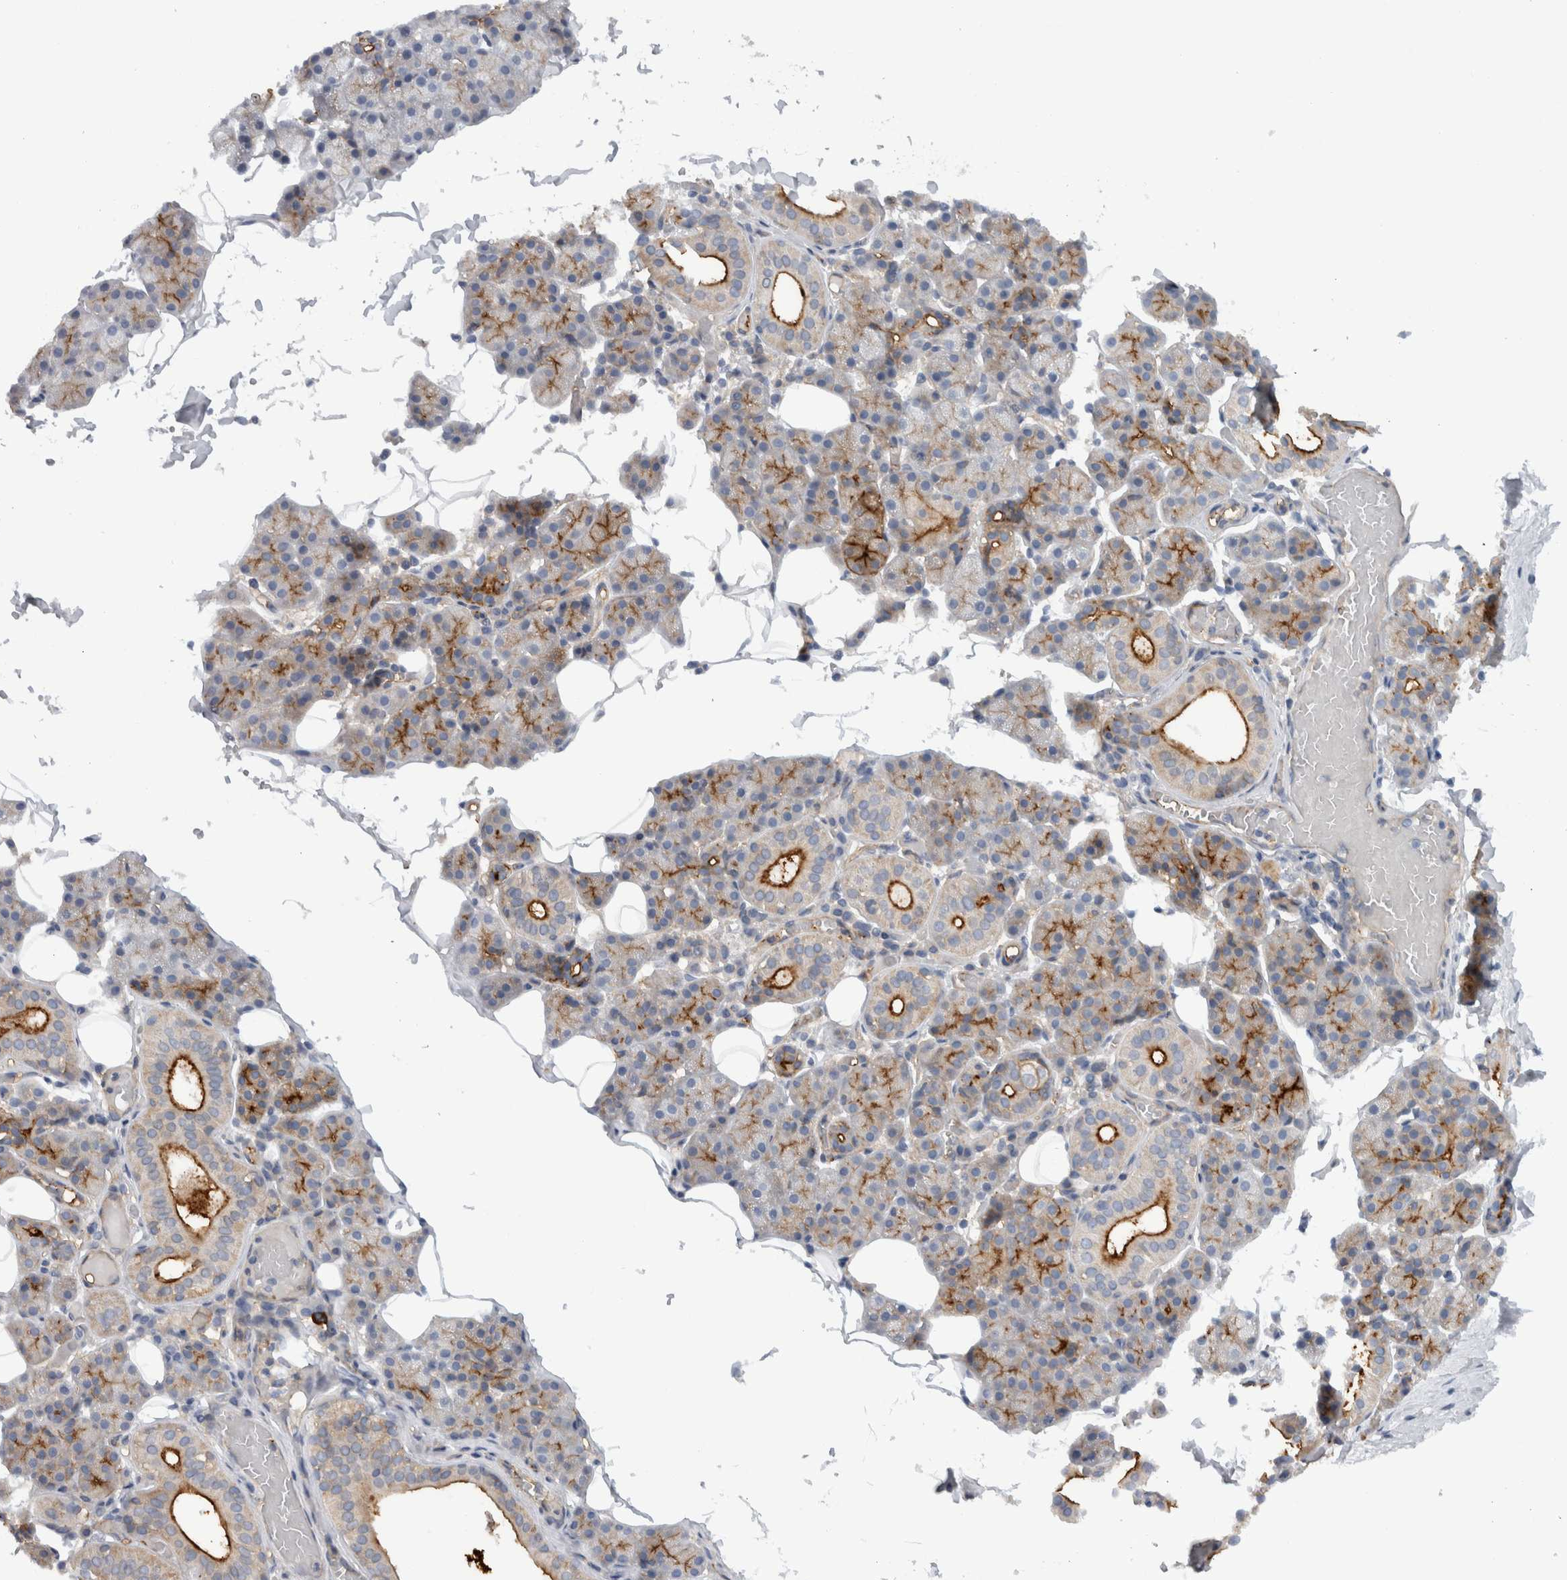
{"staining": {"intensity": "strong", "quantity": "25%-75%", "location": "cytoplasmic/membranous"}, "tissue": "salivary gland", "cell_type": "Glandular cells", "image_type": "normal", "snomed": [{"axis": "morphology", "description": "Normal tissue, NOS"}, {"axis": "topography", "description": "Salivary gland"}], "caption": "DAB immunohistochemical staining of normal human salivary gland displays strong cytoplasmic/membranous protein expression in approximately 25%-75% of glandular cells. (DAB (3,3'-diaminobenzidine) = brown stain, brightfield microscopy at high magnification).", "gene": "CD59", "patient": {"sex": "female", "age": 33}}